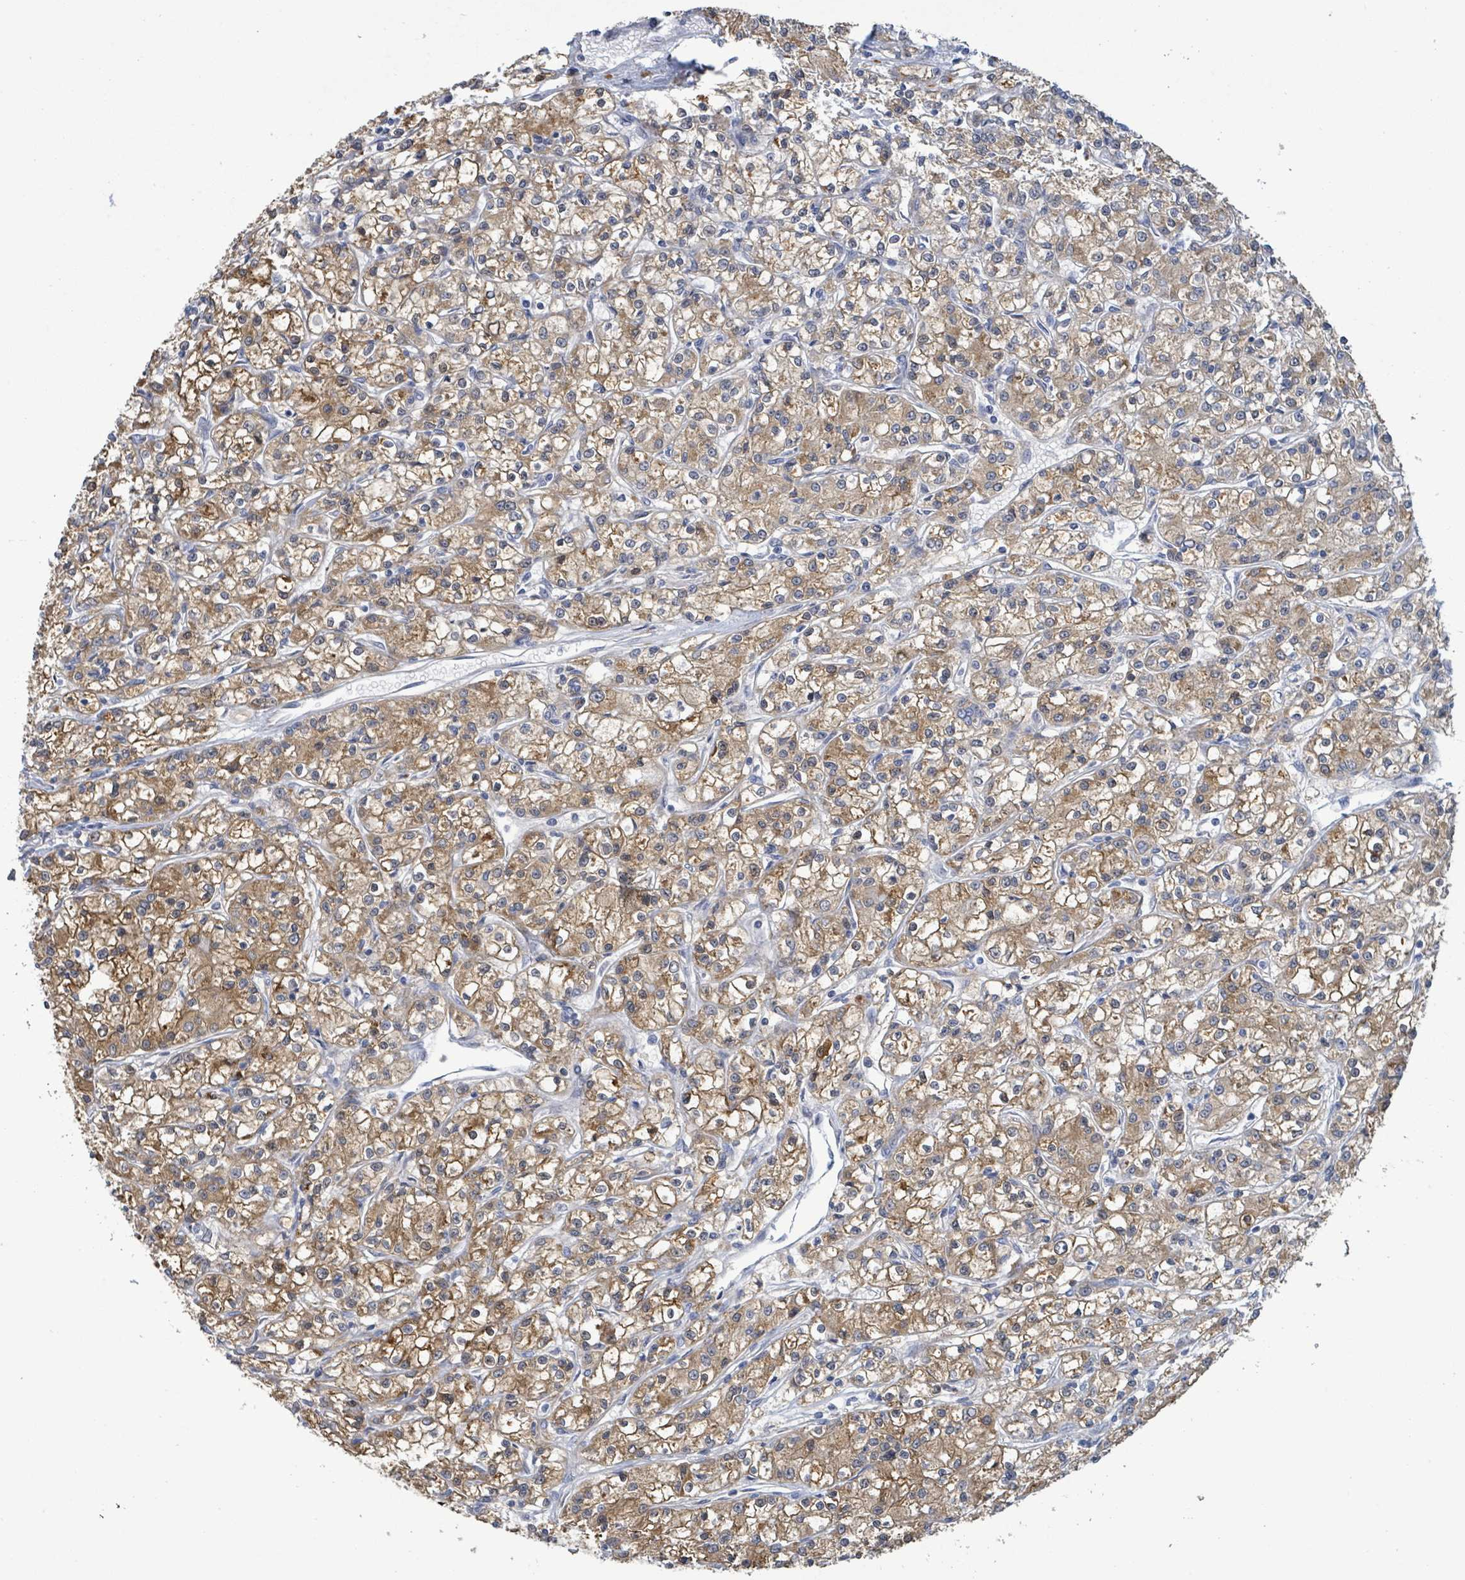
{"staining": {"intensity": "moderate", "quantity": ">75%", "location": "cytoplasmic/membranous"}, "tissue": "renal cancer", "cell_type": "Tumor cells", "image_type": "cancer", "snomed": [{"axis": "morphology", "description": "Adenocarcinoma, NOS"}, {"axis": "topography", "description": "Kidney"}], "caption": "The immunohistochemical stain shows moderate cytoplasmic/membranous positivity in tumor cells of adenocarcinoma (renal) tissue.", "gene": "PGAM1", "patient": {"sex": "female", "age": 59}}